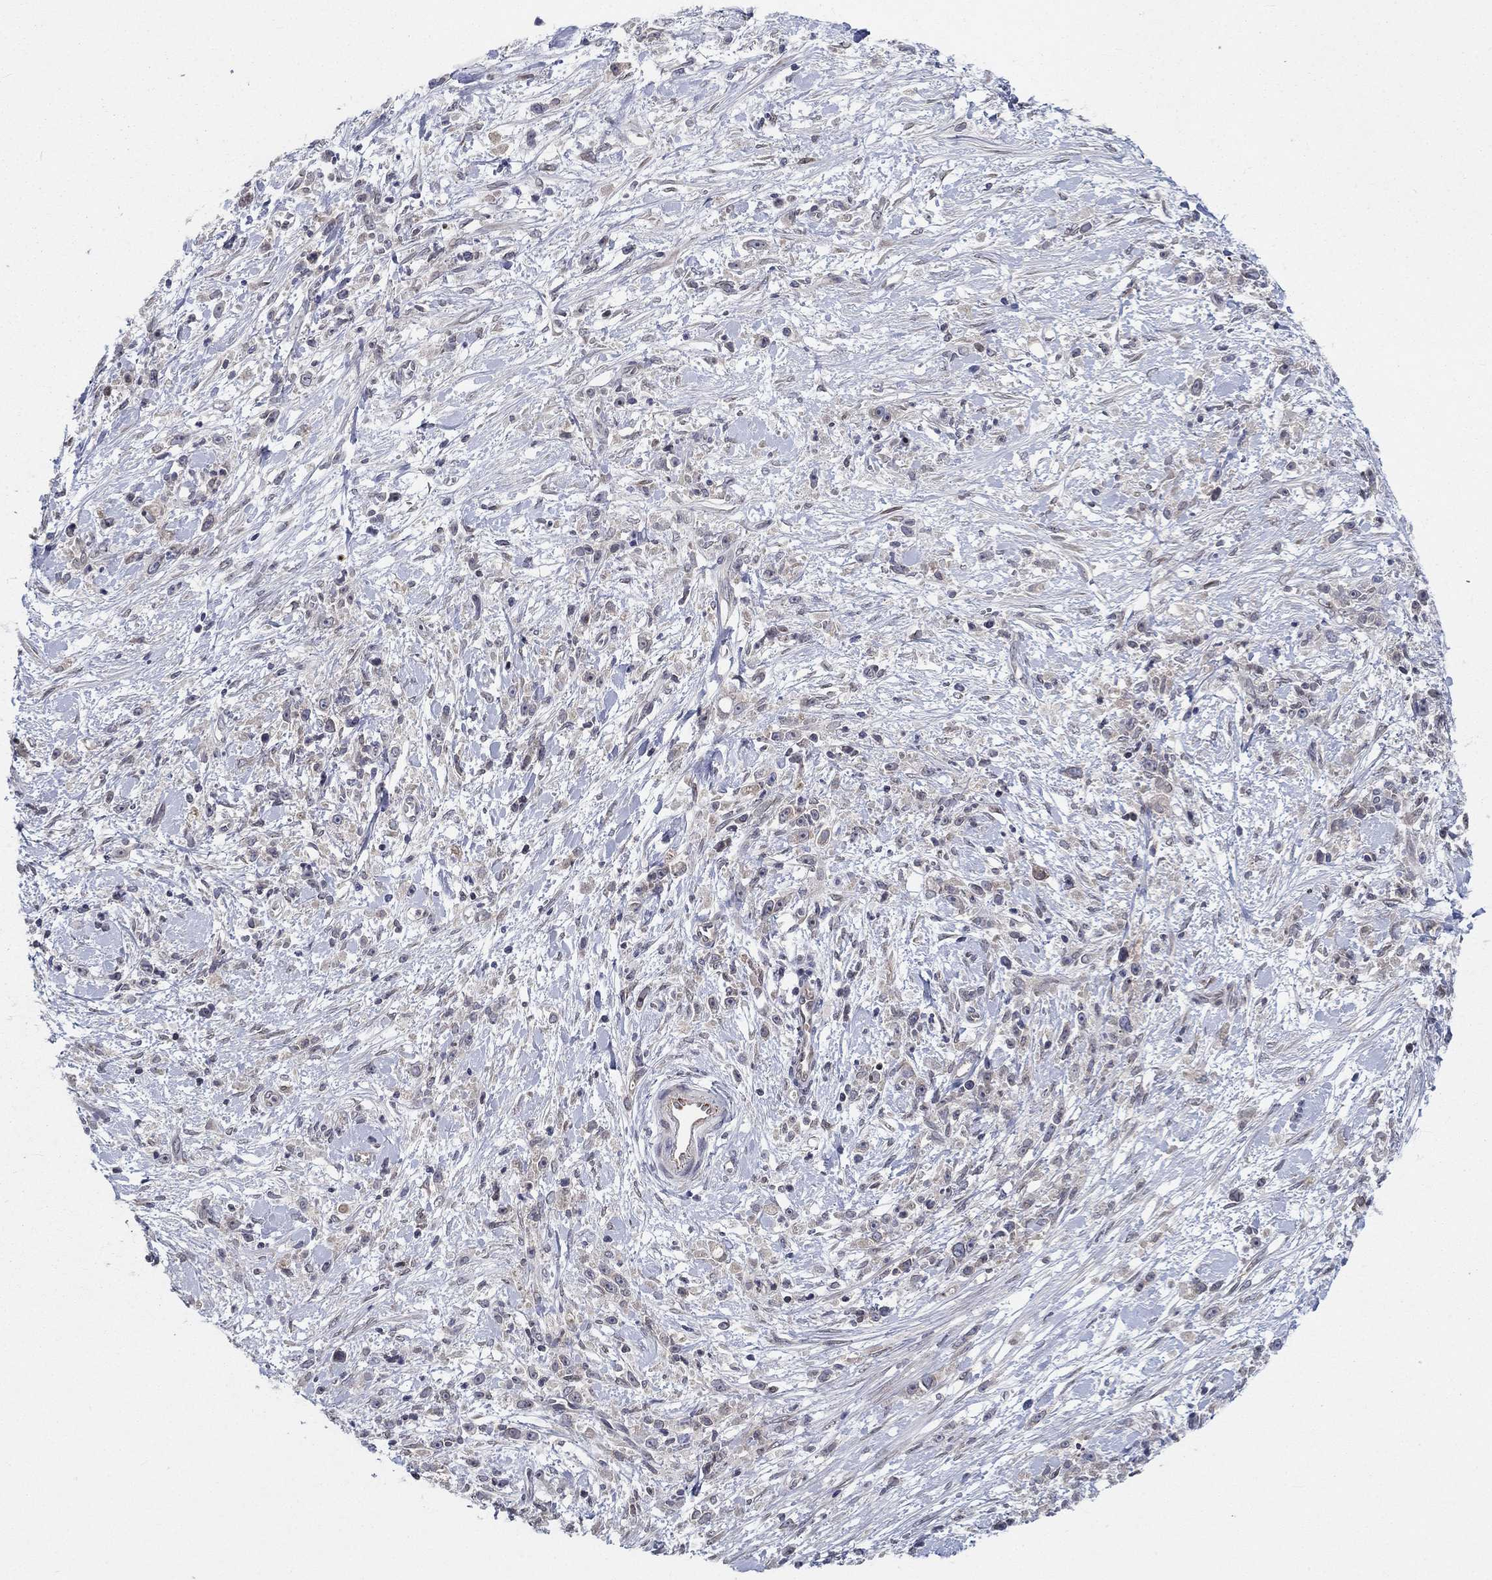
{"staining": {"intensity": "negative", "quantity": "none", "location": "none"}, "tissue": "stomach cancer", "cell_type": "Tumor cells", "image_type": "cancer", "snomed": [{"axis": "morphology", "description": "Adenocarcinoma, NOS"}, {"axis": "topography", "description": "Stomach"}], "caption": "The immunohistochemistry (IHC) micrograph has no significant staining in tumor cells of adenocarcinoma (stomach) tissue. The staining was performed using DAB to visualize the protein expression in brown, while the nuclei were stained in blue with hematoxylin (Magnification: 20x).", "gene": "CETN3", "patient": {"sex": "female", "age": 59}}